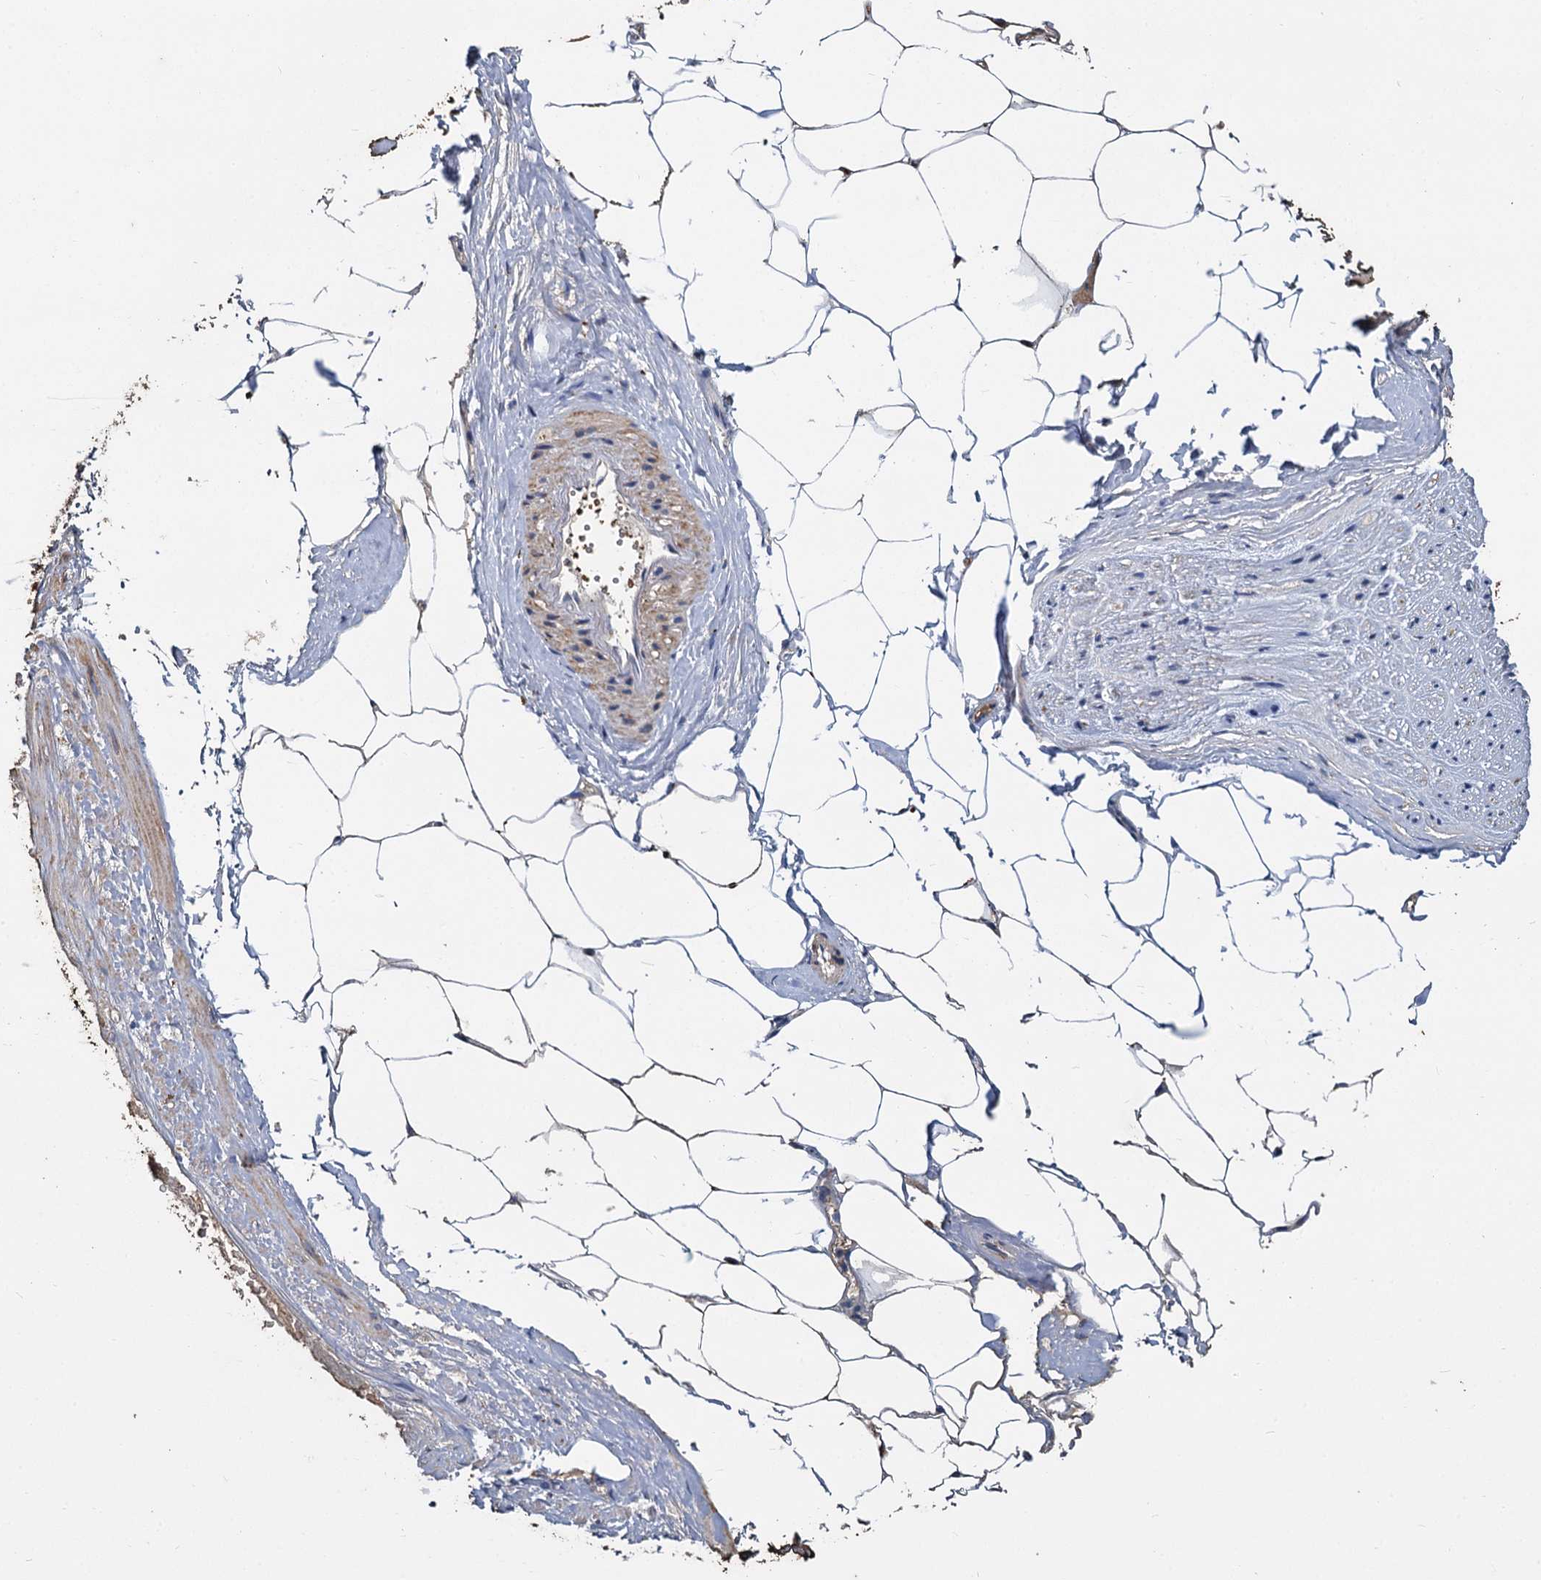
{"staining": {"intensity": "weak", "quantity": "<25%", "location": "cytoplasmic/membranous"}, "tissue": "adipose tissue", "cell_type": "Adipocytes", "image_type": "normal", "snomed": [{"axis": "morphology", "description": "Normal tissue, NOS"}, {"axis": "morphology", "description": "Adenocarcinoma, Low grade"}, {"axis": "topography", "description": "Prostate"}, {"axis": "topography", "description": "Peripheral nerve tissue"}], "caption": "DAB immunohistochemical staining of unremarkable human adipose tissue displays no significant positivity in adipocytes.", "gene": "TCTN2", "patient": {"sex": "male", "age": 63}}